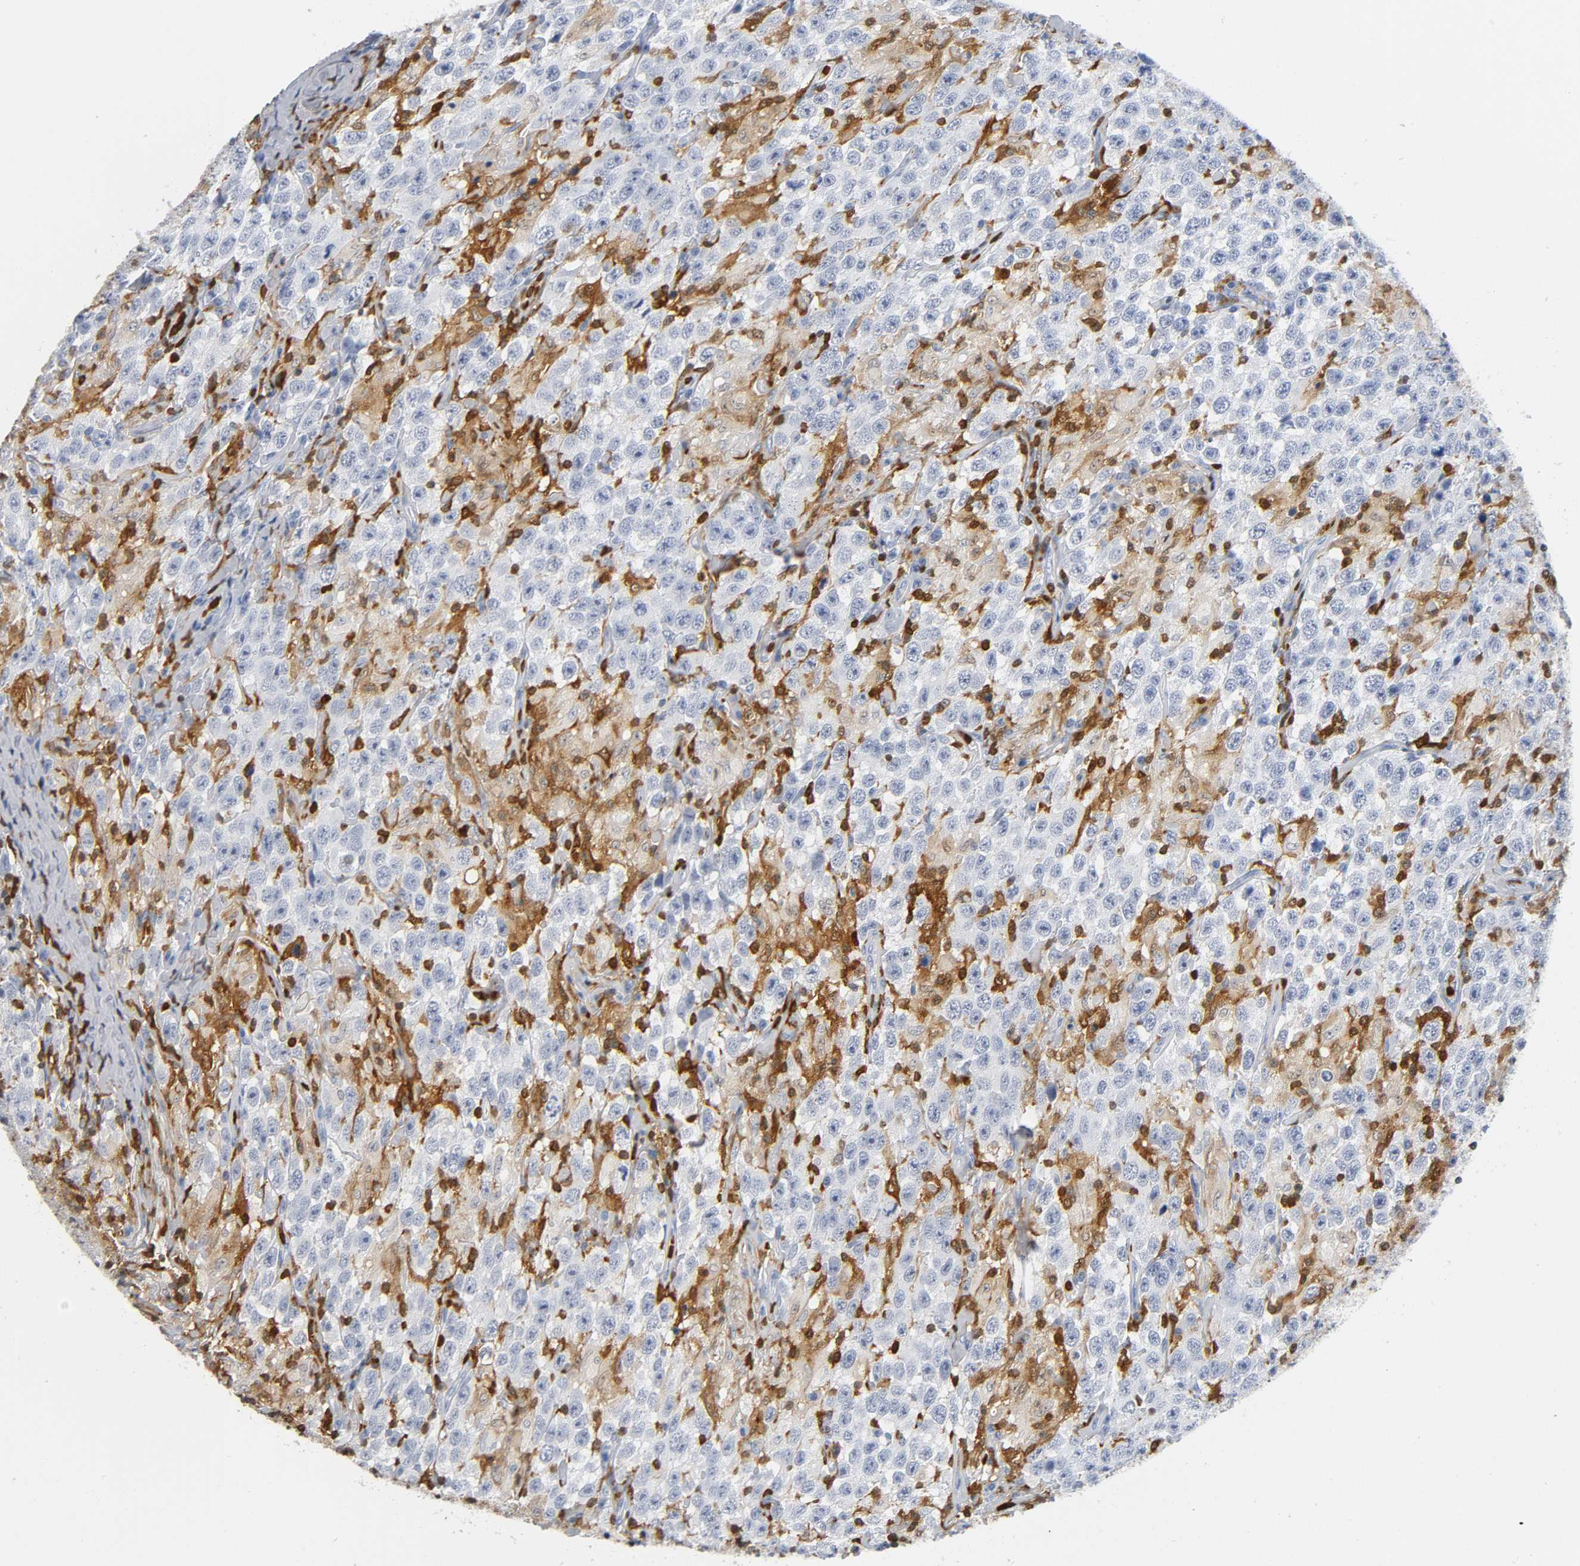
{"staining": {"intensity": "negative", "quantity": "none", "location": "none"}, "tissue": "testis cancer", "cell_type": "Tumor cells", "image_type": "cancer", "snomed": [{"axis": "morphology", "description": "Seminoma, NOS"}, {"axis": "topography", "description": "Testis"}], "caption": "Immunohistochemistry histopathology image of human testis cancer (seminoma) stained for a protein (brown), which exhibits no staining in tumor cells.", "gene": "DOK2", "patient": {"sex": "male", "age": 41}}